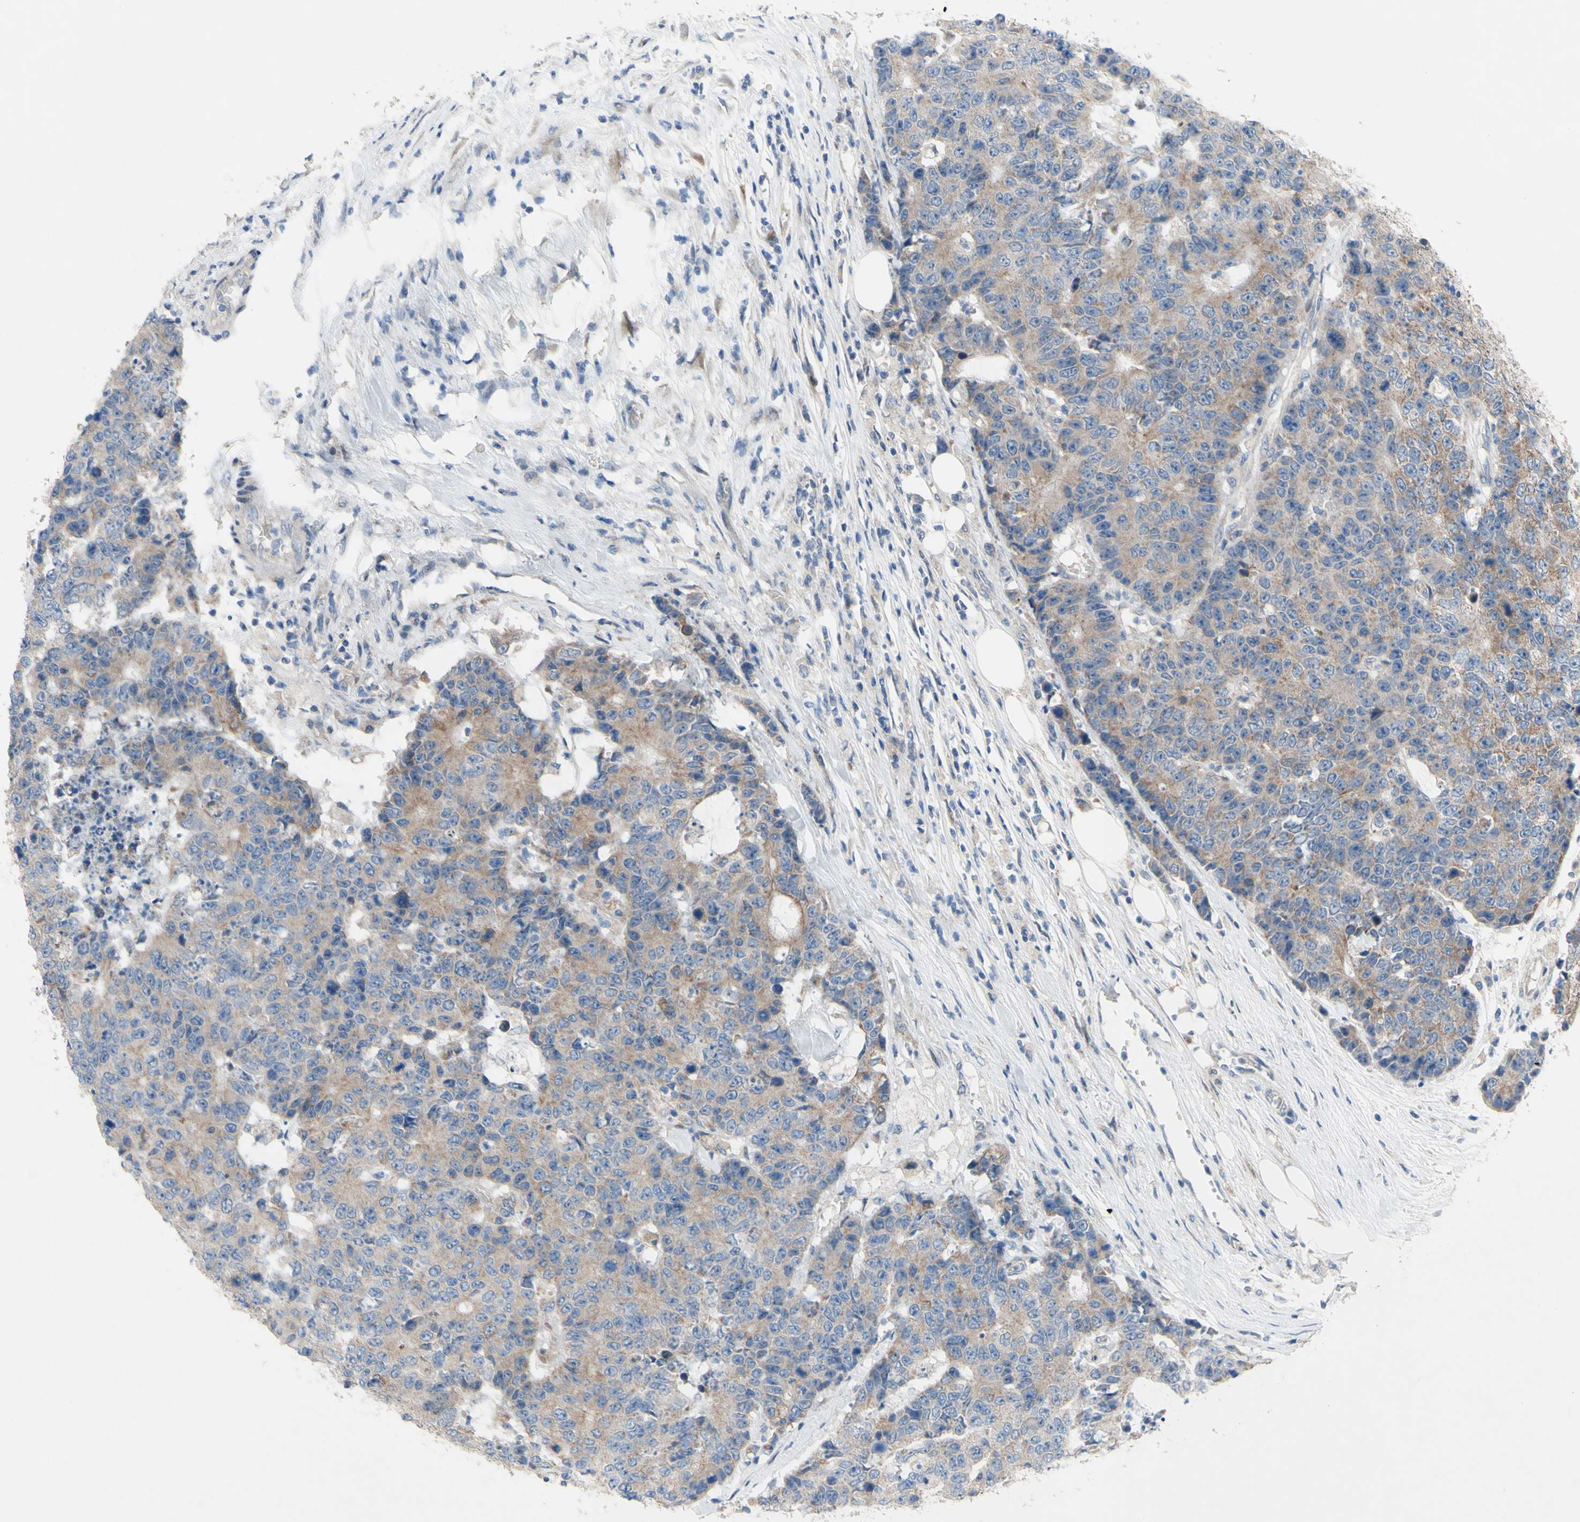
{"staining": {"intensity": "moderate", "quantity": ">75%", "location": "cytoplasmic/membranous"}, "tissue": "colorectal cancer", "cell_type": "Tumor cells", "image_type": "cancer", "snomed": [{"axis": "morphology", "description": "Adenocarcinoma, NOS"}, {"axis": "topography", "description": "Colon"}], "caption": "Immunohistochemical staining of human colorectal cancer exhibits medium levels of moderate cytoplasmic/membranous protein positivity in about >75% of tumor cells.", "gene": "GRAMD2B", "patient": {"sex": "female", "age": 86}}